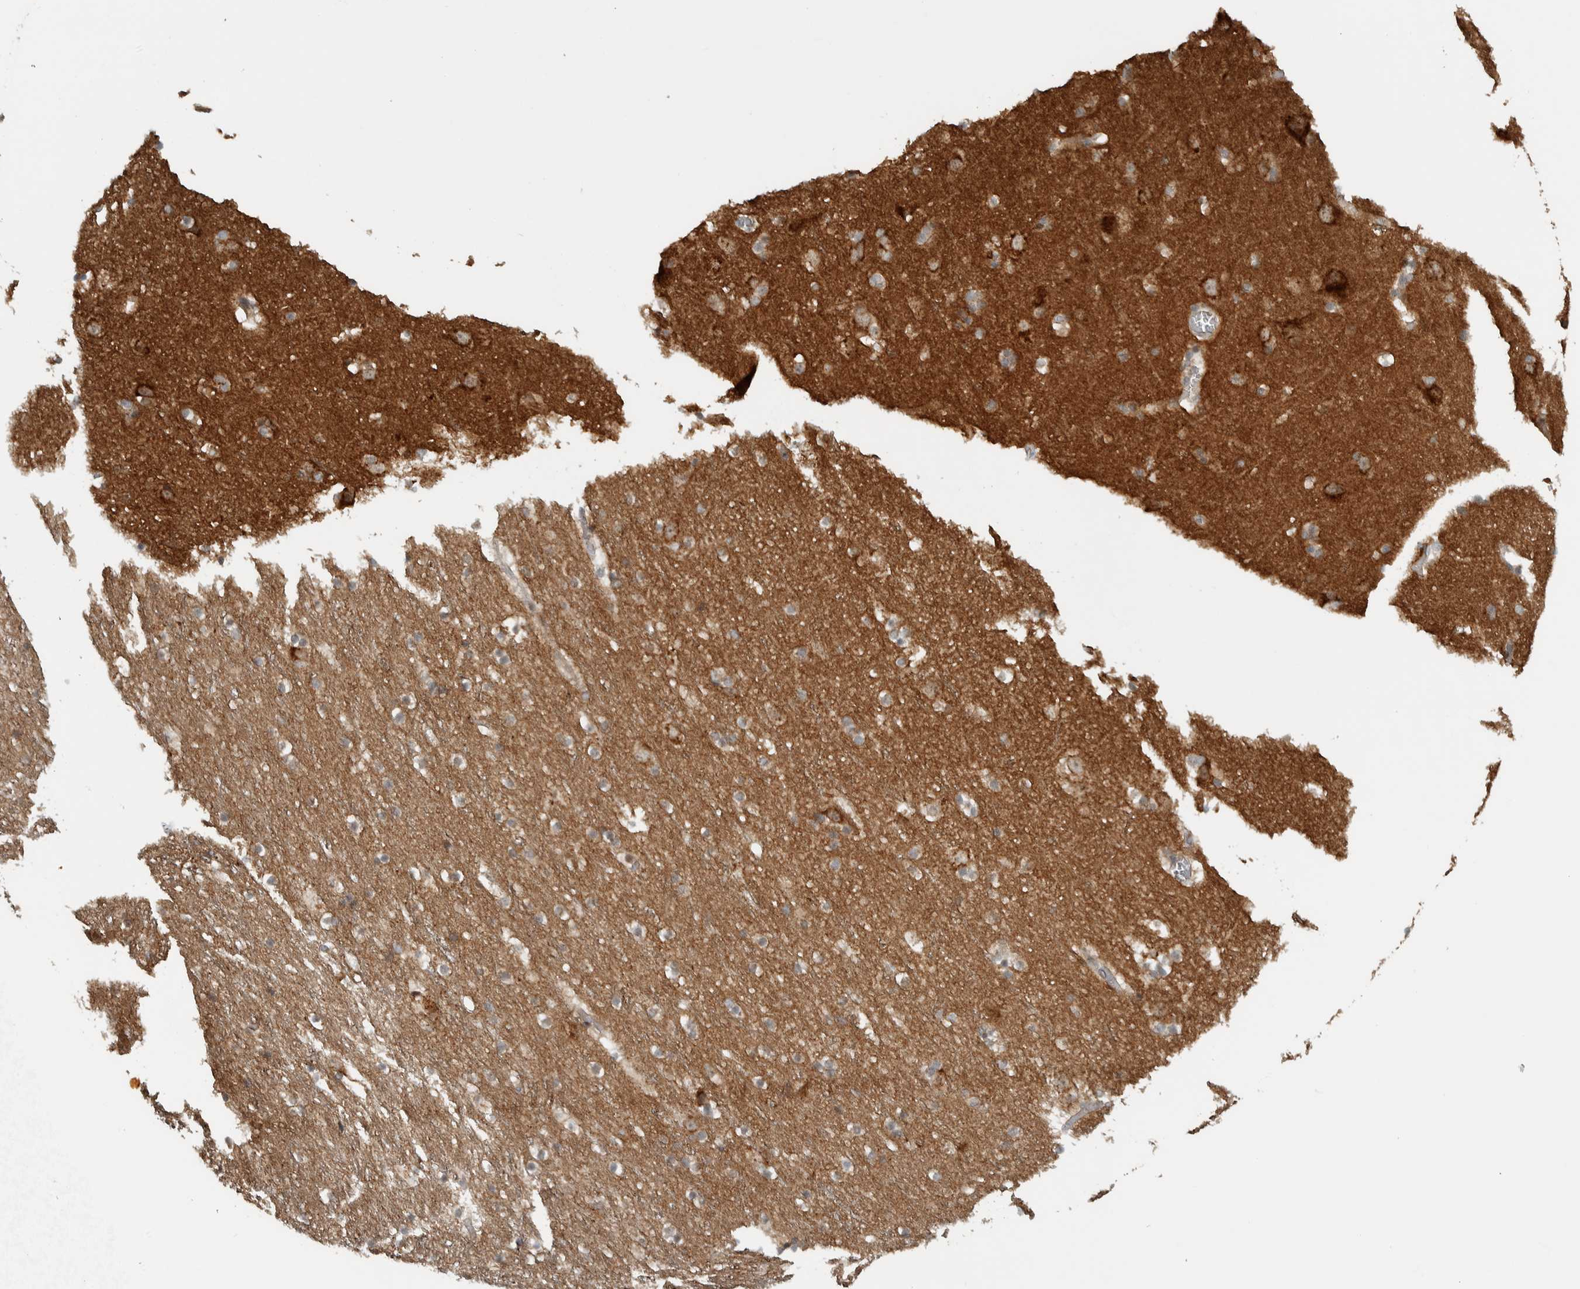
{"staining": {"intensity": "weak", "quantity": "<25%", "location": "cytoplasmic/membranous"}, "tissue": "cerebral cortex", "cell_type": "Endothelial cells", "image_type": "normal", "snomed": [{"axis": "morphology", "description": "Normal tissue, NOS"}, {"axis": "topography", "description": "Cerebral cortex"}], "caption": "The image exhibits no staining of endothelial cells in normal cerebral cortex.", "gene": "NAPG", "patient": {"sex": "male", "age": 45}}